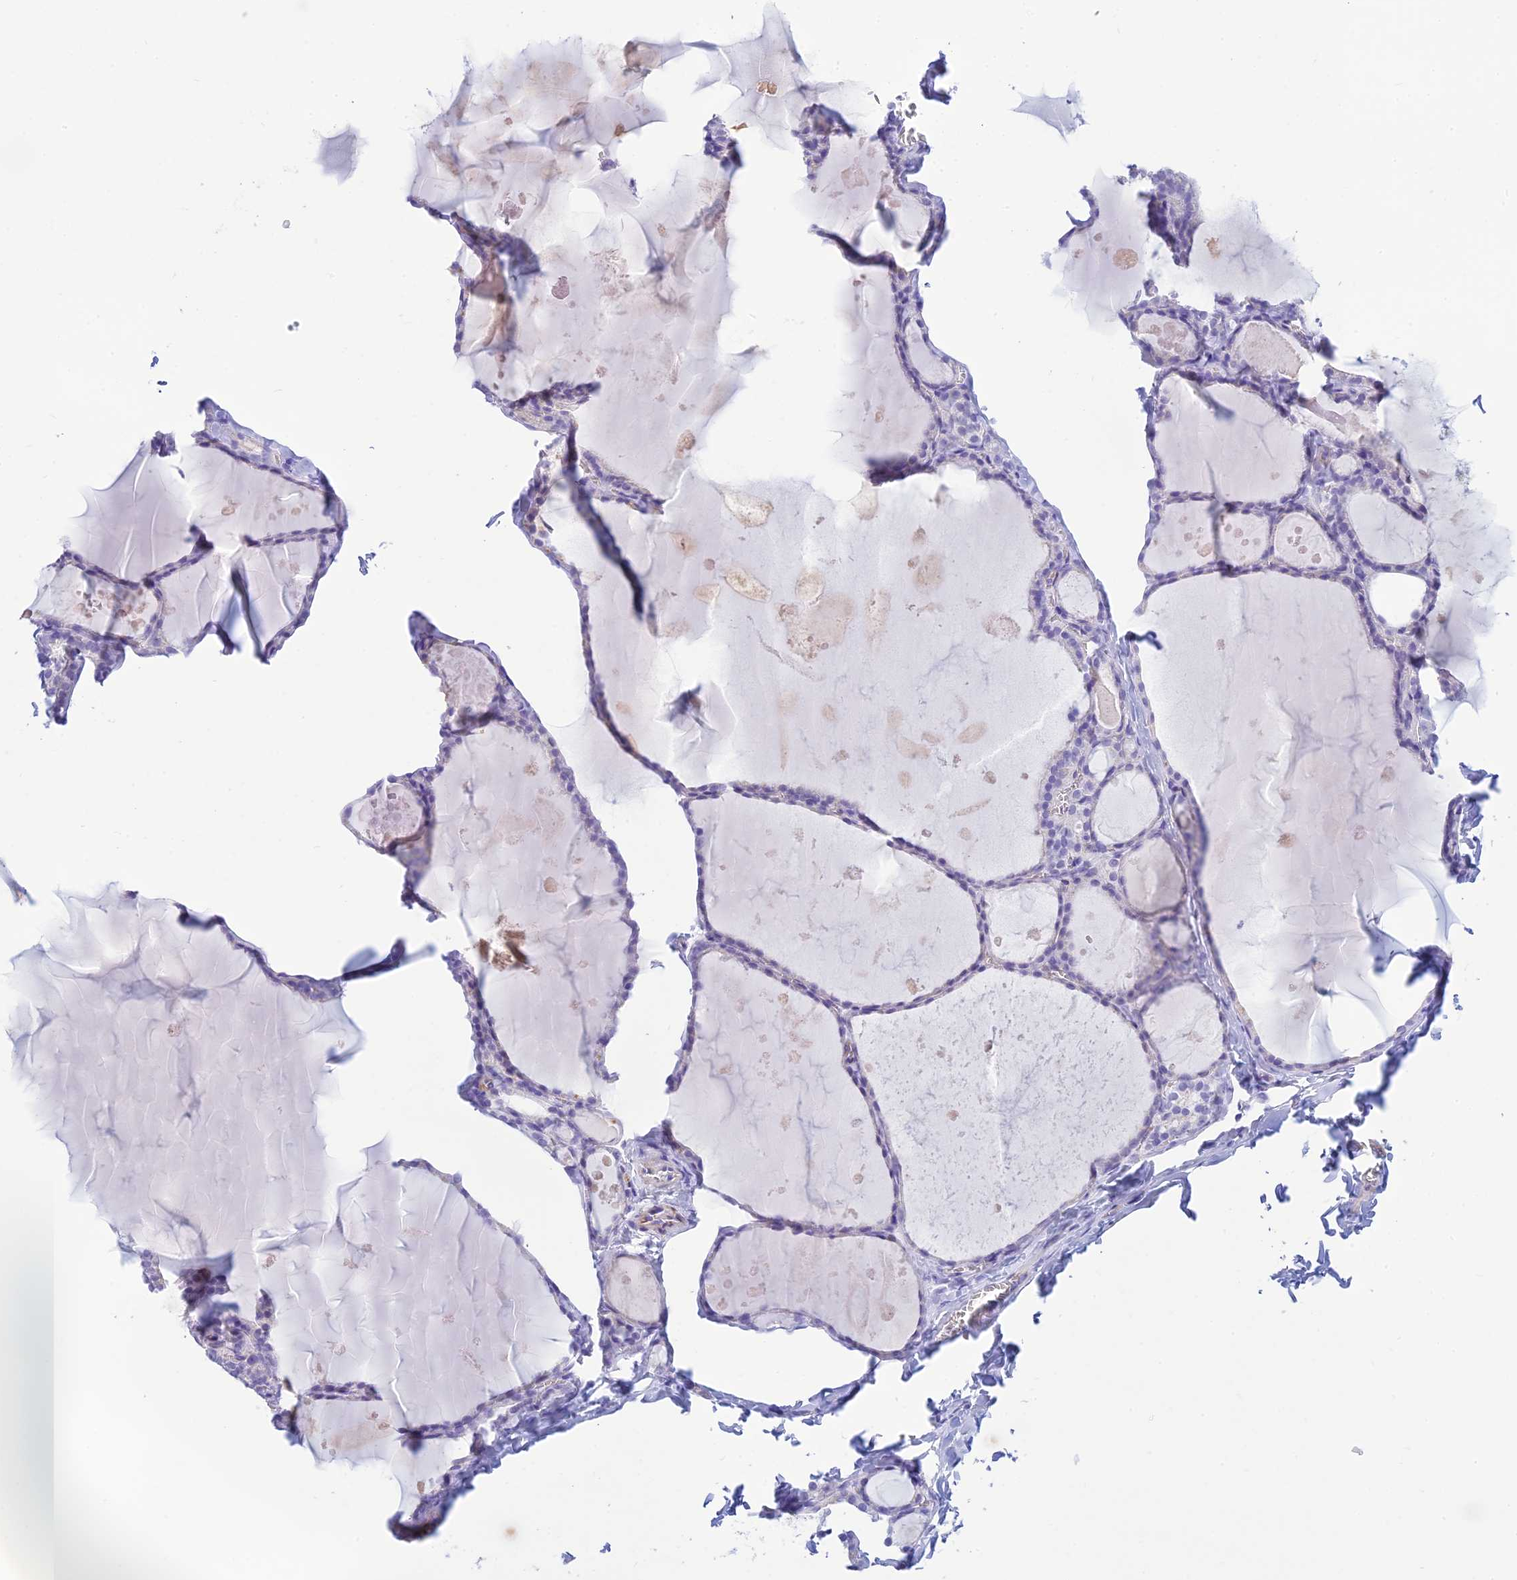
{"staining": {"intensity": "negative", "quantity": "none", "location": "none"}, "tissue": "thyroid gland", "cell_type": "Glandular cells", "image_type": "normal", "snomed": [{"axis": "morphology", "description": "Normal tissue, NOS"}, {"axis": "topography", "description": "Thyroid gland"}], "caption": "The micrograph exhibits no staining of glandular cells in normal thyroid gland.", "gene": "FBXW4", "patient": {"sex": "male", "age": 56}}